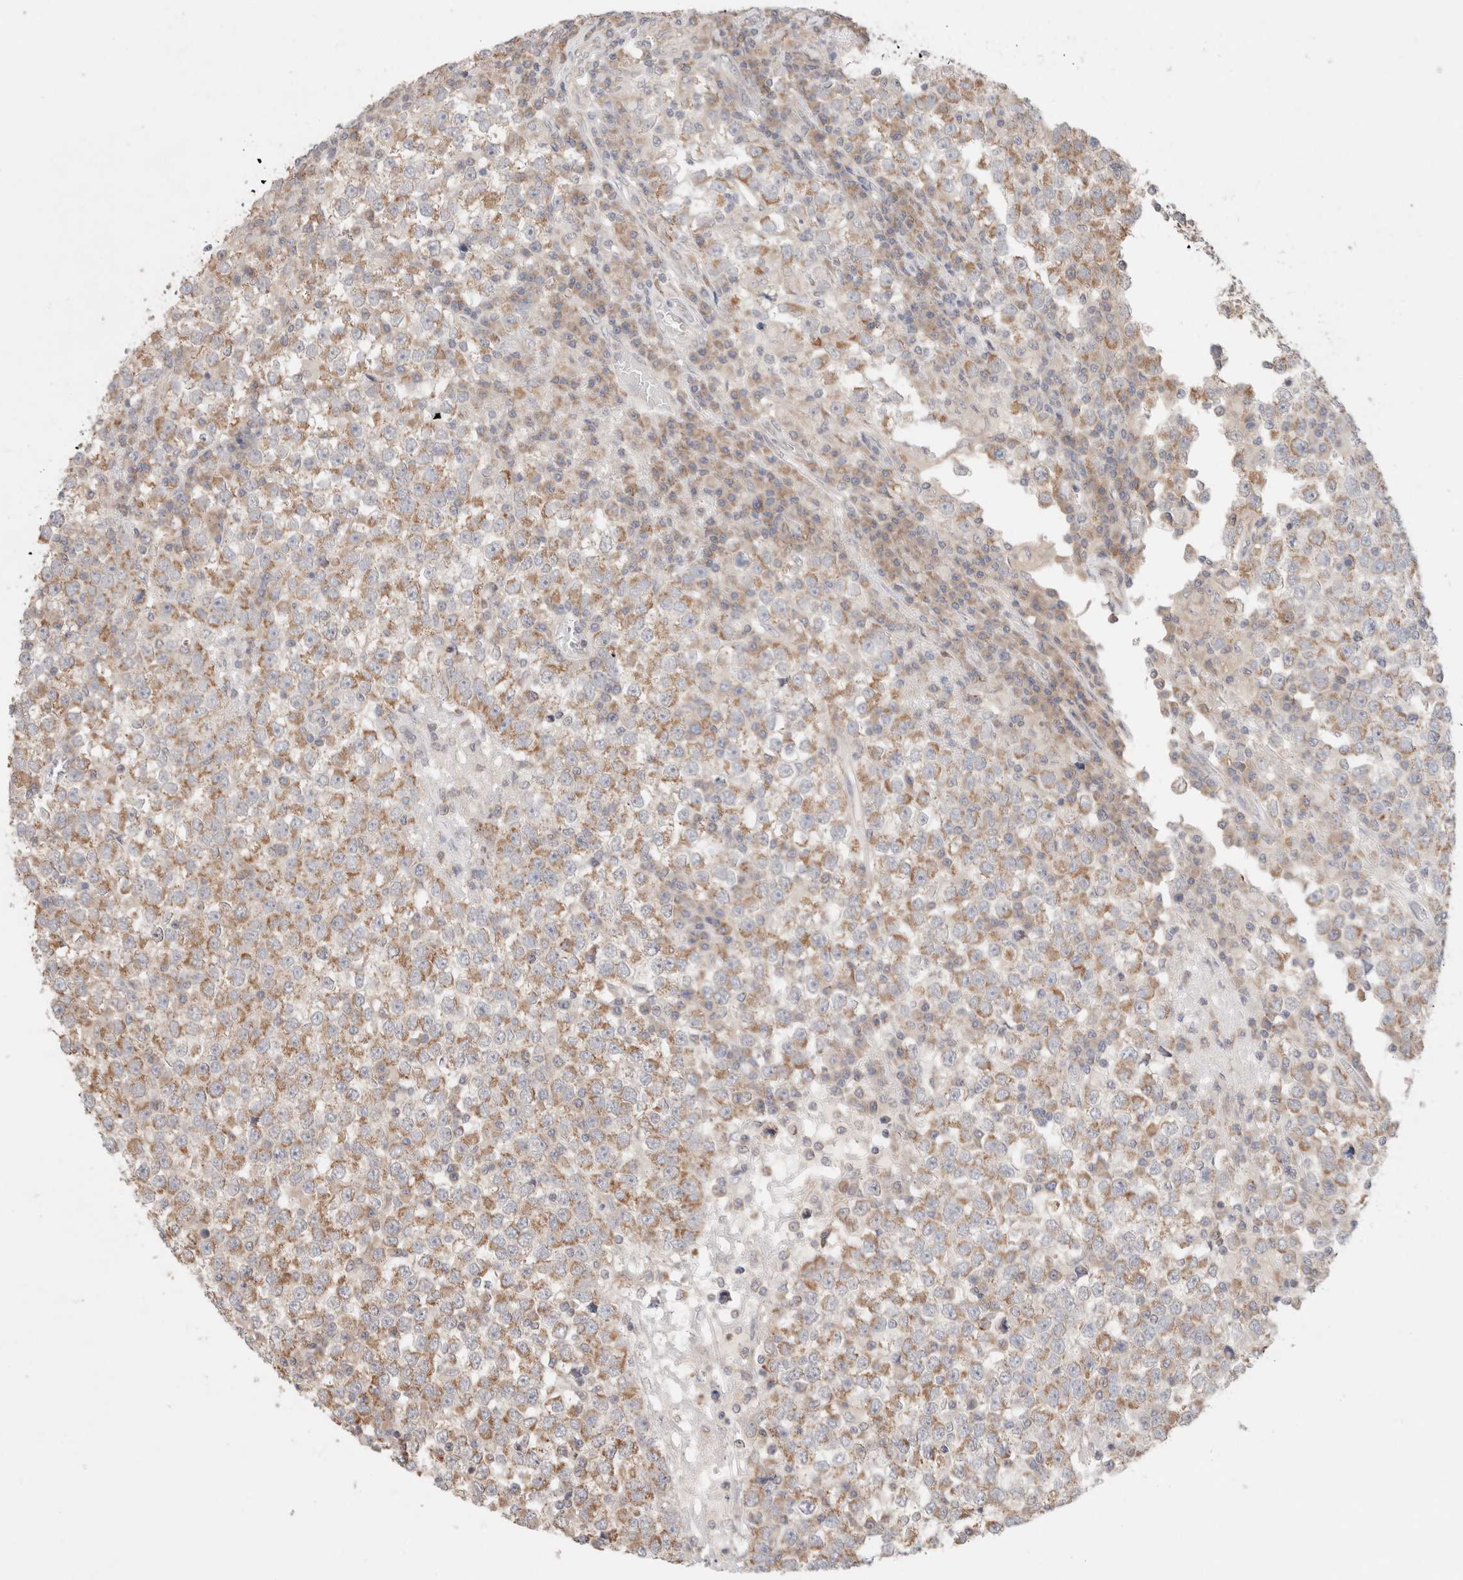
{"staining": {"intensity": "moderate", "quantity": ">75%", "location": "cytoplasmic/membranous"}, "tissue": "testis cancer", "cell_type": "Tumor cells", "image_type": "cancer", "snomed": [{"axis": "morphology", "description": "Seminoma, NOS"}, {"axis": "topography", "description": "Testis"}], "caption": "Protein expression analysis of seminoma (testis) displays moderate cytoplasmic/membranous expression in about >75% of tumor cells.", "gene": "ERI3", "patient": {"sex": "male", "age": 65}}